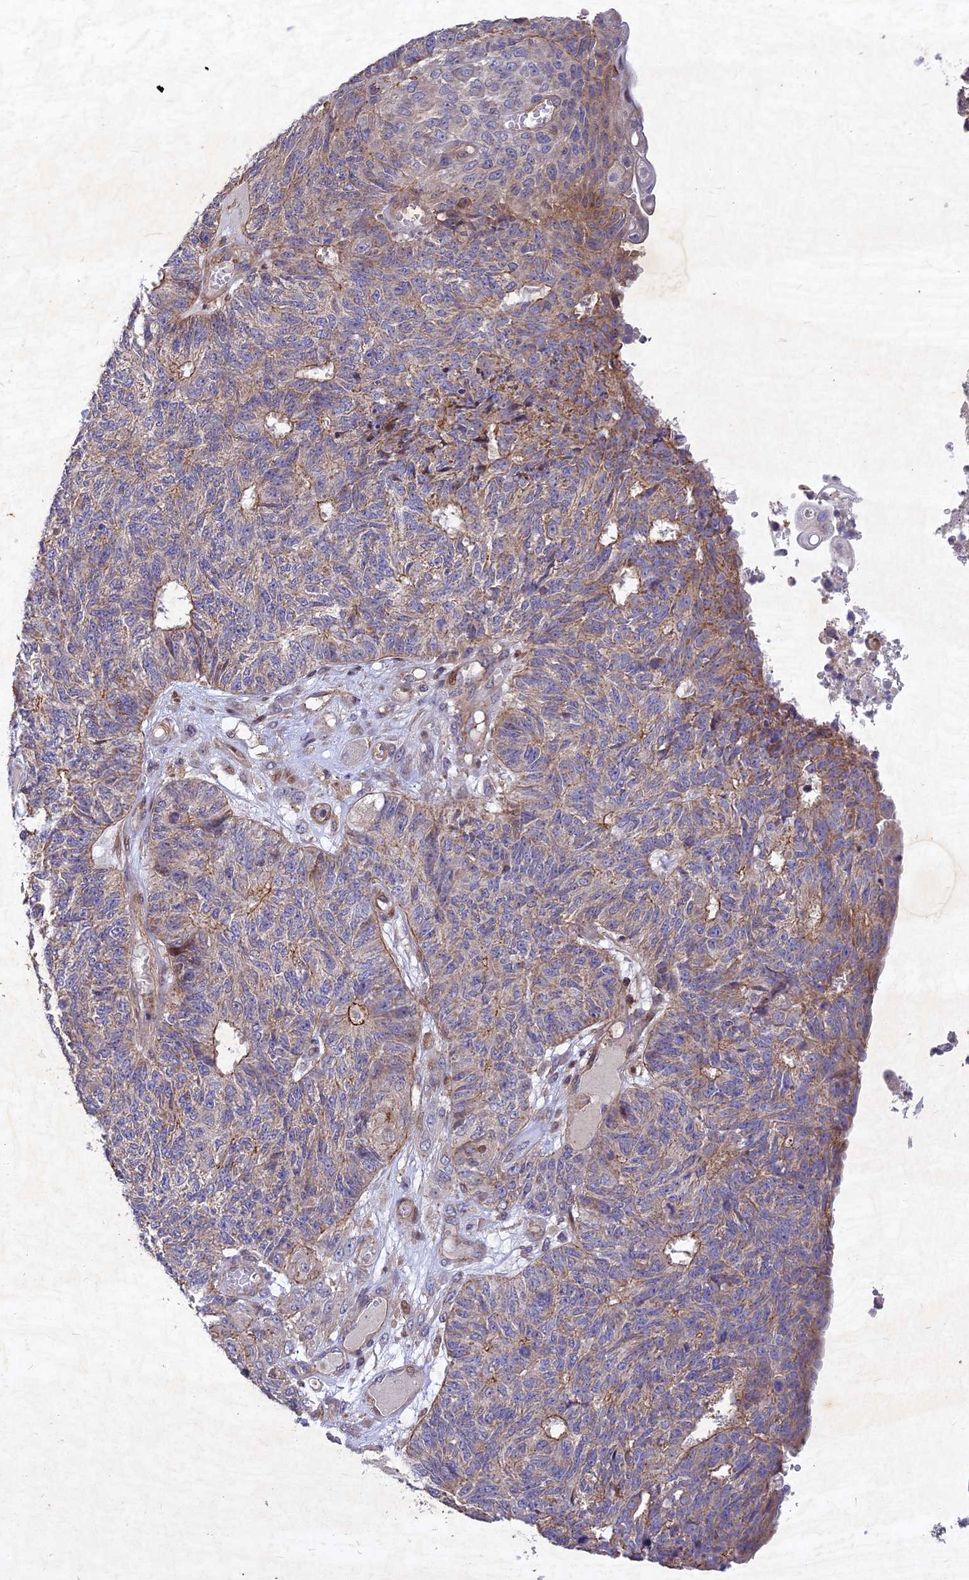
{"staining": {"intensity": "moderate", "quantity": "<25%", "location": "cytoplasmic/membranous"}, "tissue": "endometrial cancer", "cell_type": "Tumor cells", "image_type": "cancer", "snomed": [{"axis": "morphology", "description": "Adenocarcinoma, NOS"}, {"axis": "topography", "description": "Endometrium"}], "caption": "Endometrial cancer (adenocarcinoma) stained for a protein (brown) displays moderate cytoplasmic/membranous positive positivity in about <25% of tumor cells.", "gene": "RELCH", "patient": {"sex": "female", "age": 32}}